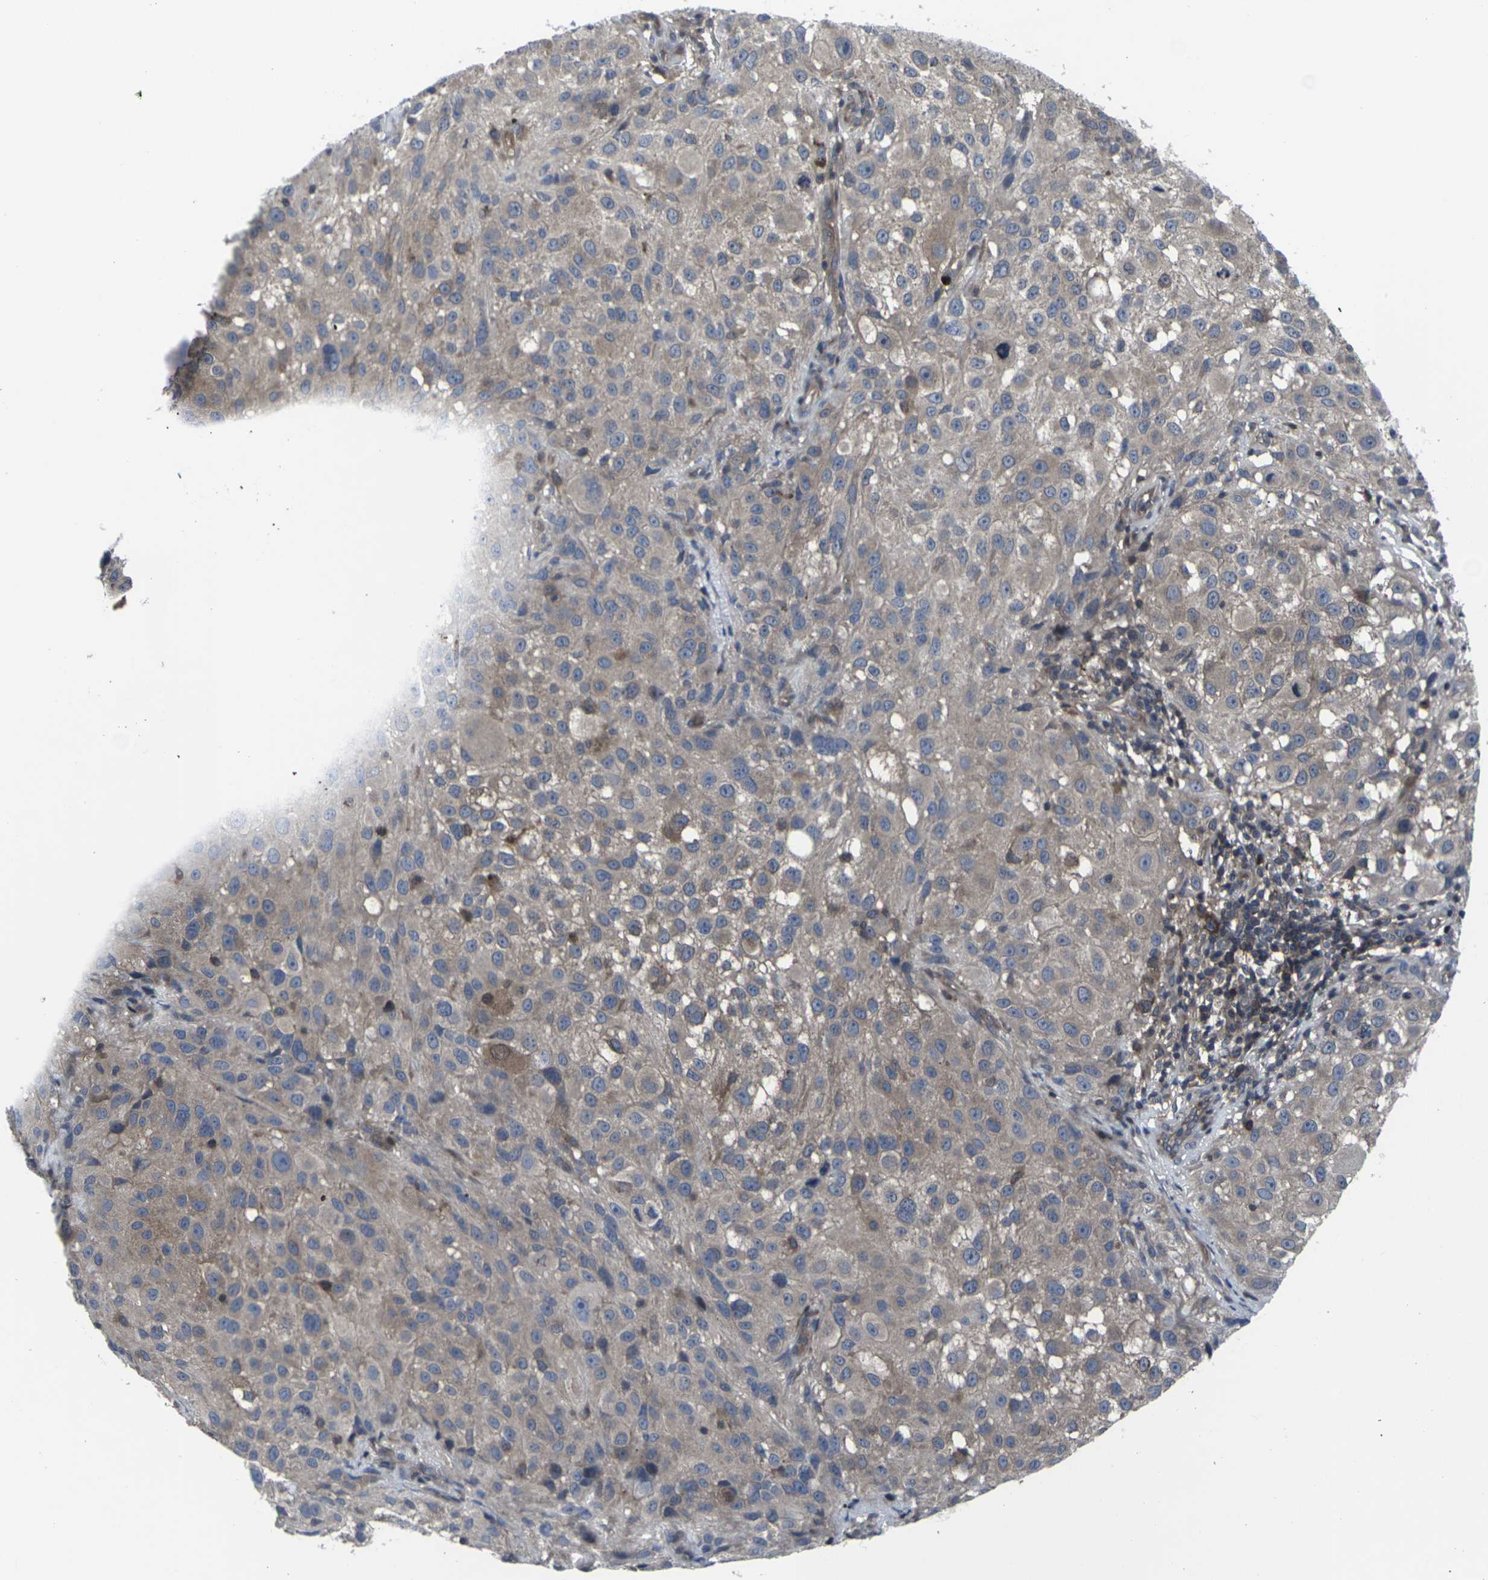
{"staining": {"intensity": "weak", "quantity": ">75%", "location": "cytoplasmic/membranous"}, "tissue": "melanoma", "cell_type": "Tumor cells", "image_type": "cancer", "snomed": [{"axis": "morphology", "description": "Necrosis, NOS"}, {"axis": "morphology", "description": "Malignant melanoma, NOS"}, {"axis": "topography", "description": "Skin"}], "caption": "Immunohistochemical staining of malignant melanoma shows weak cytoplasmic/membranous protein expression in about >75% of tumor cells. Nuclei are stained in blue.", "gene": "HPRT1", "patient": {"sex": "female", "age": 87}}